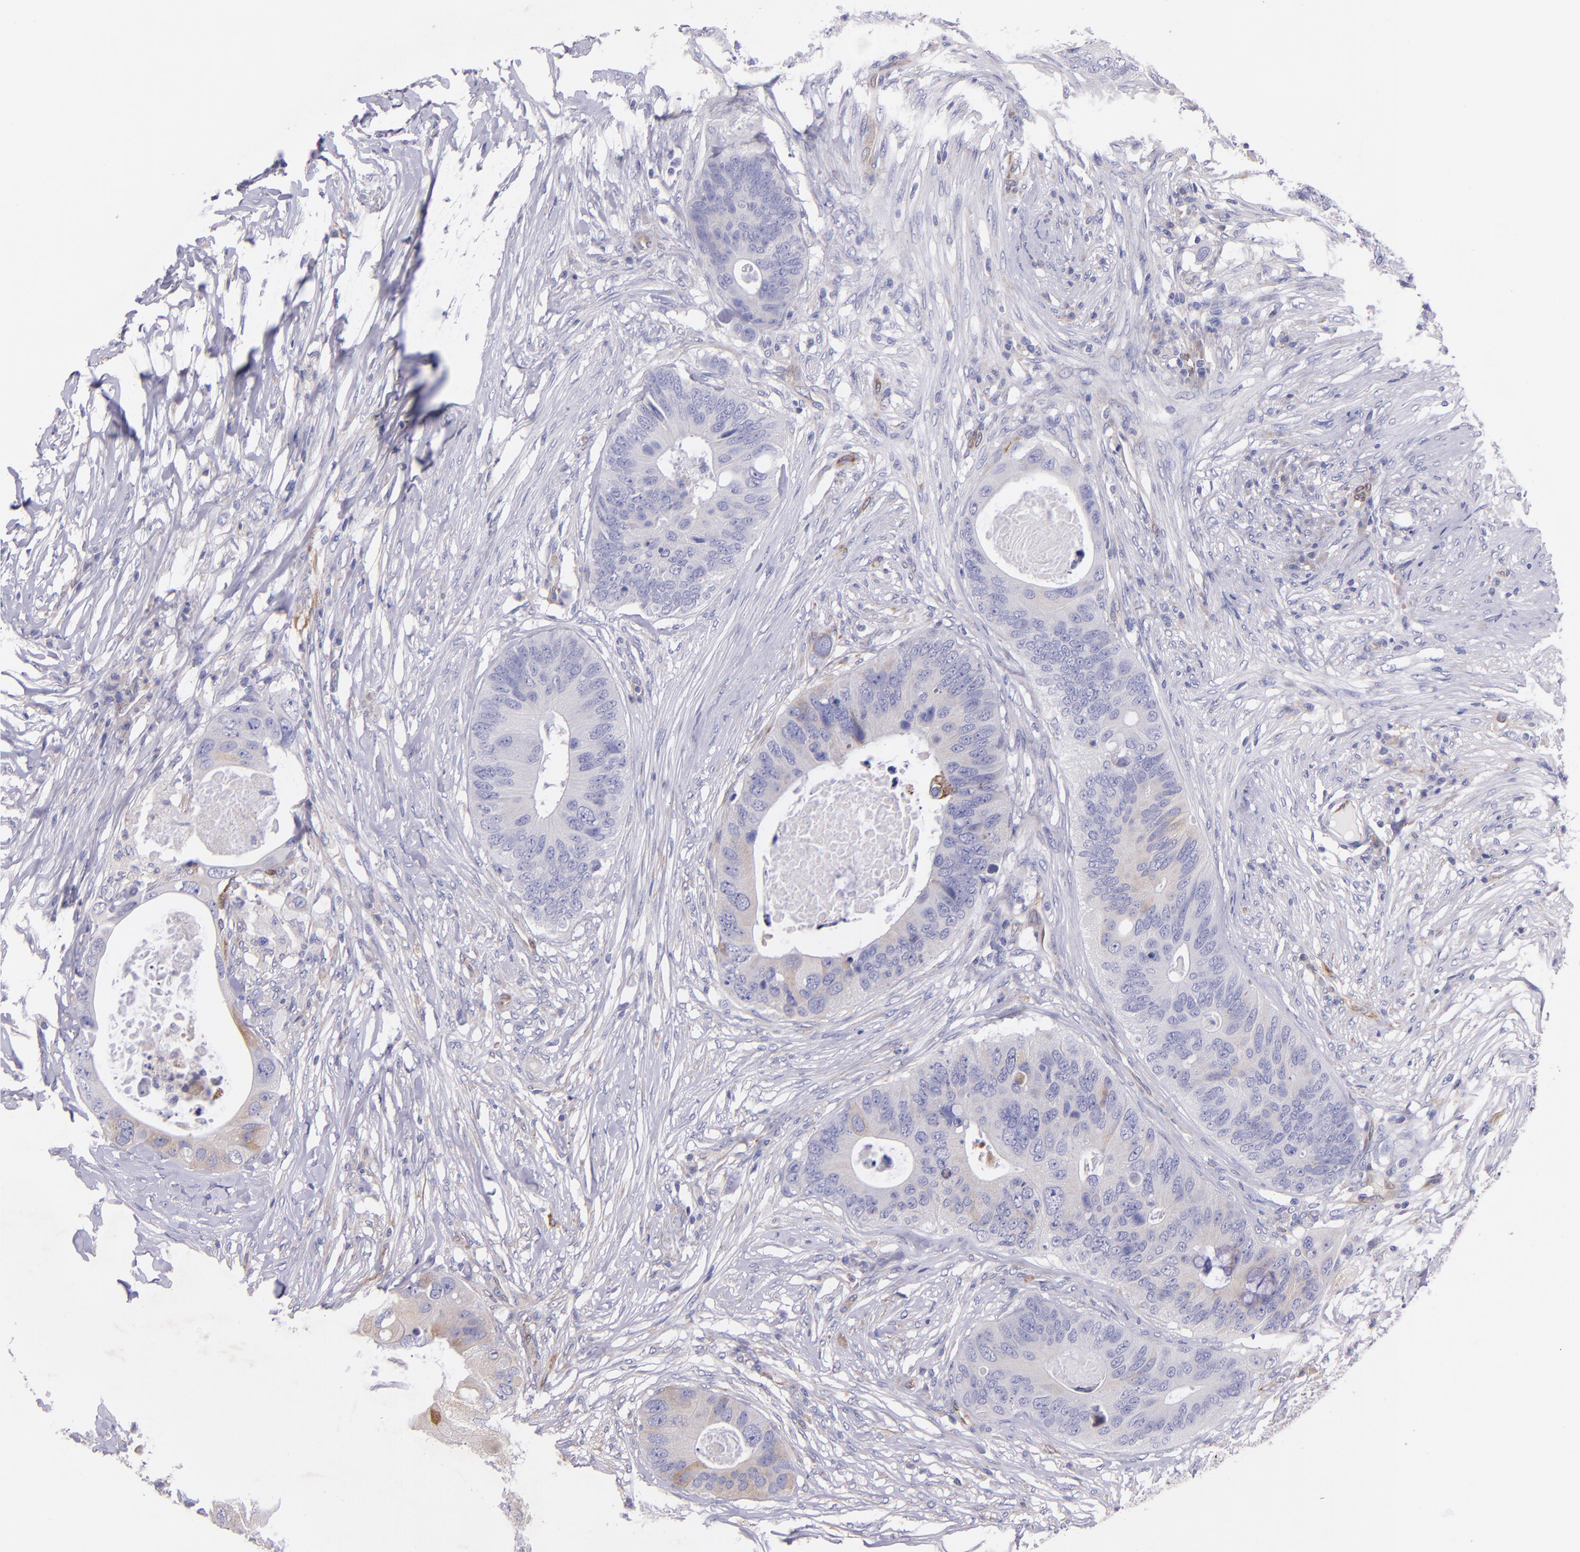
{"staining": {"intensity": "weak", "quantity": "<25%", "location": "cytoplasmic/membranous"}, "tissue": "colorectal cancer", "cell_type": "Tumor cells", "image_type": "cancer", "snomed": [{"axis": "morphology", "description": "Adenocarcinoma, NOS"}, {"axis": "topography", "description": "Colon"}], "caption": "Immunohistochemistry (IHC) of human colorectal cancer reveals no positivity in tumor cells.", "gene": "RET", "patient": {"sex": "male", "age": 71}}